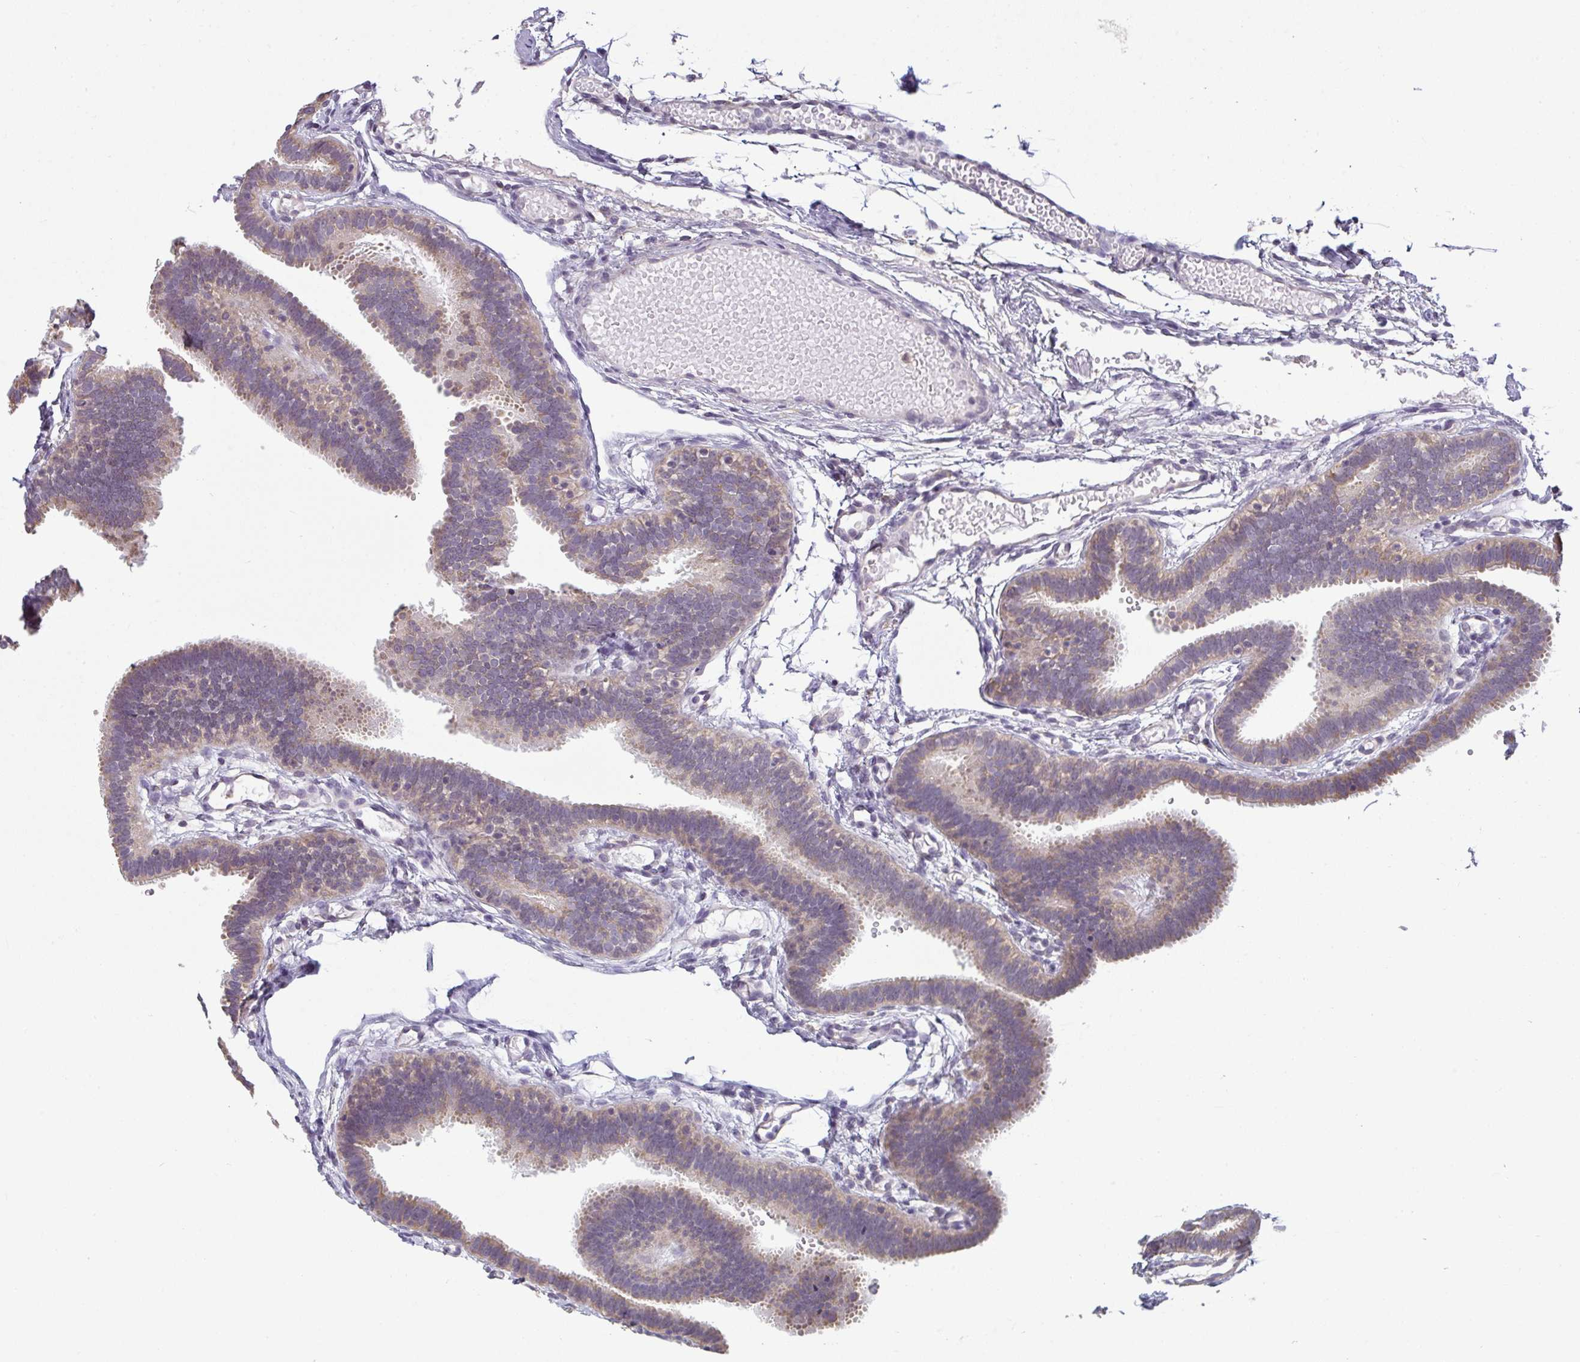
{"staining": {"intensity": "weak", "quantity": "<25%", "location": "cytoplasmic/membranous"}, "tissue": "fallopian tube", "cell_type": "Glandular cells", "image_type": "normal", "snomed": [{"axis": "morphology", "description": "Normal tissue, NOS"}, {"axis": "topography", "description": "Fallopian tube"}], "caption": "The image displays no significant expression in glandular cells of fallopian tube. (Stains: DAB (3,3'-diaminobenzidine) immunohistochemistry (IHC) with hematoxylin counter stain, Microscopy: brightfield microscopy at high magnification).", "gene": "CXCR1", "patient": {"sex": "female", "age": 37}}